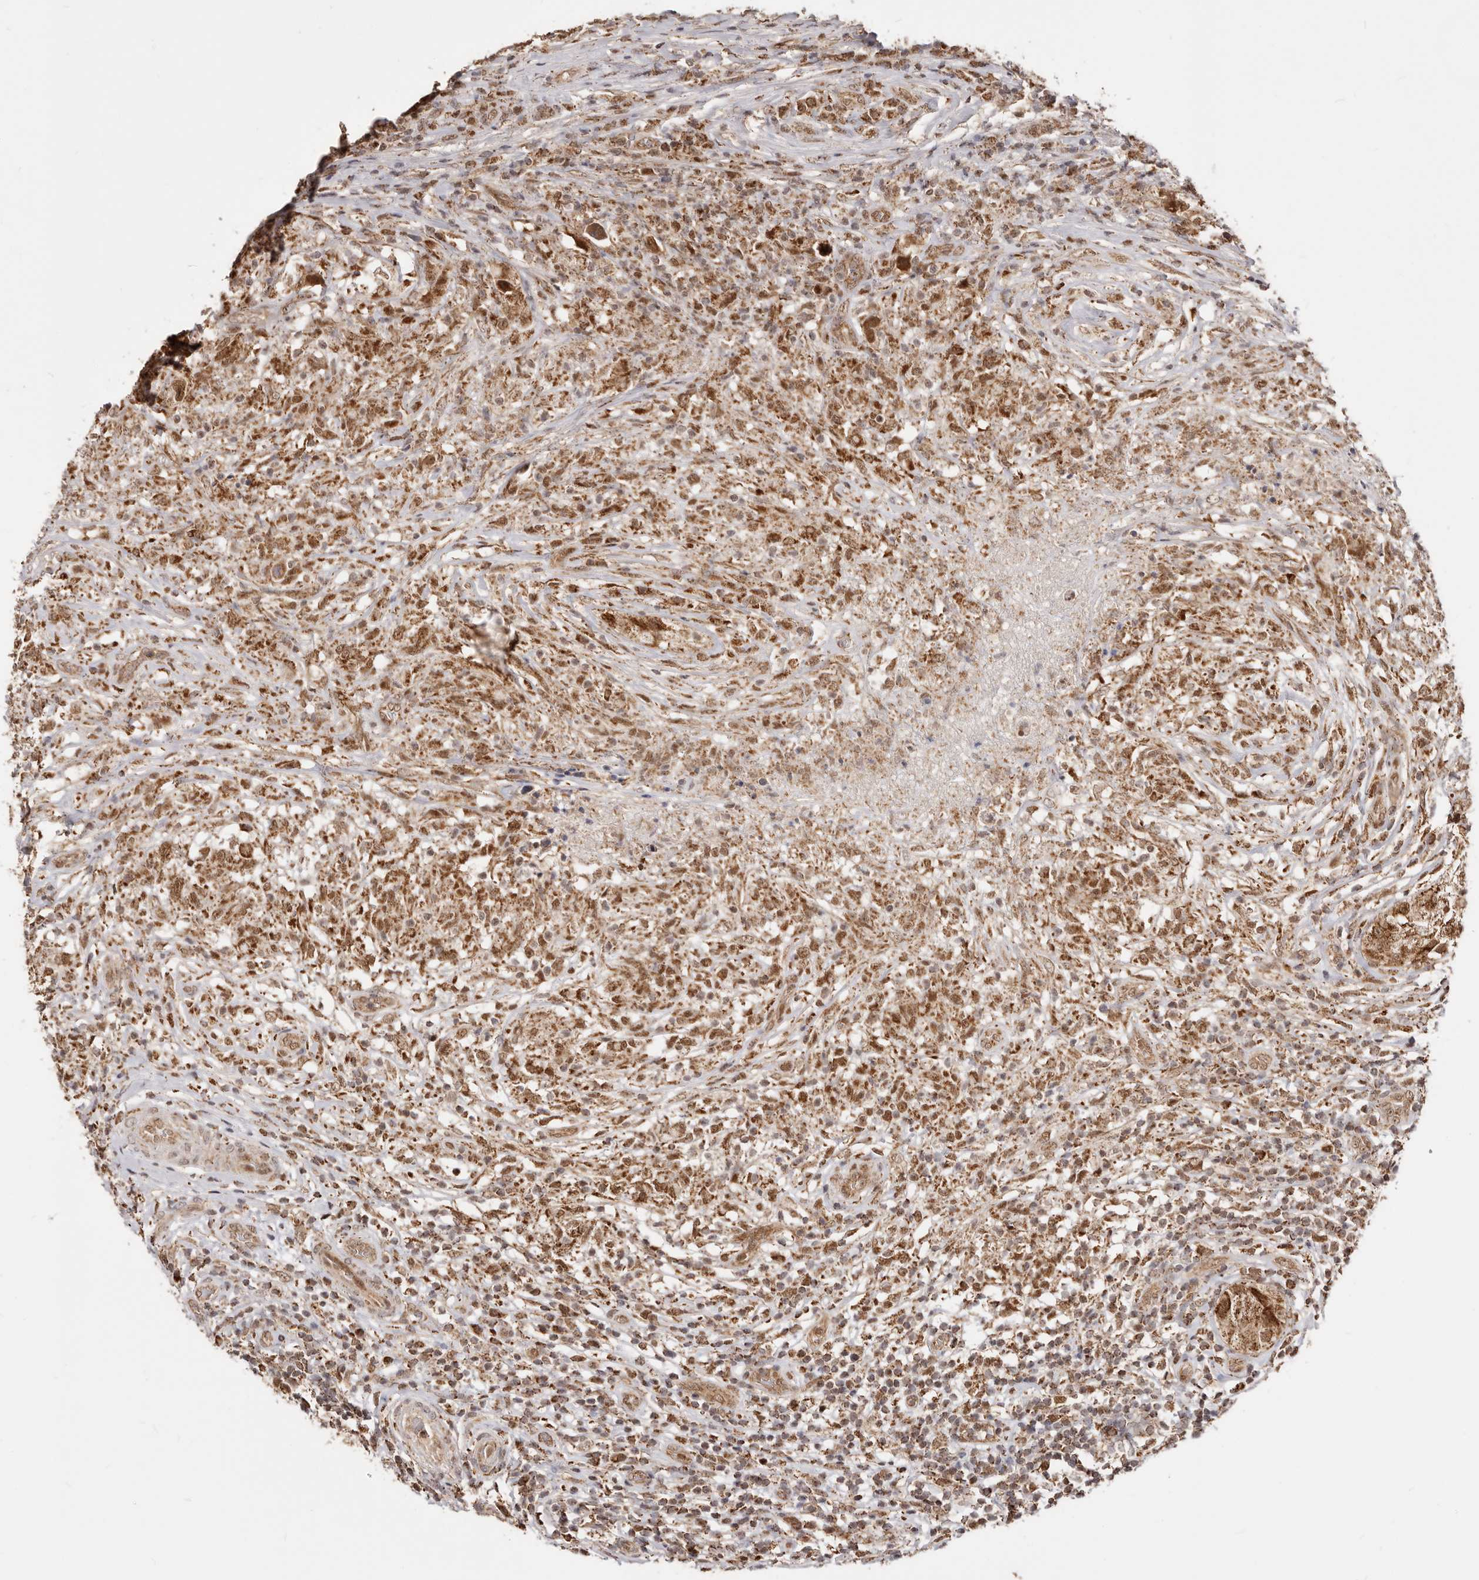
{"staining": {"intensity": "strong", "quantity": ">75%", "location": "cytoplasmic/membranous,nuclear"}, "tissue": "testis cancer", "cell_type": "Tumor cells", "image_type": "cancer", "snomed": [{"axis": "morphology", "description": "Seminoma, NOS"}, {"axis": "topography", "description": "Testis"}], "caption": "Immunohistochemistry (IHC) of seminoma (testis) reveals high levels of strong cytoplasmic/membranous and nuclear positivity in approximately >75% of tumor cells. The protein of interest is stained brown, and the nuclei are stained in blue (DAB (3,3'-diaminobenzidine) IHC with brightfield microscopy, high magnification).", "gene": "SEC14L1", "patient": {"sex": "male", "age": 49}}